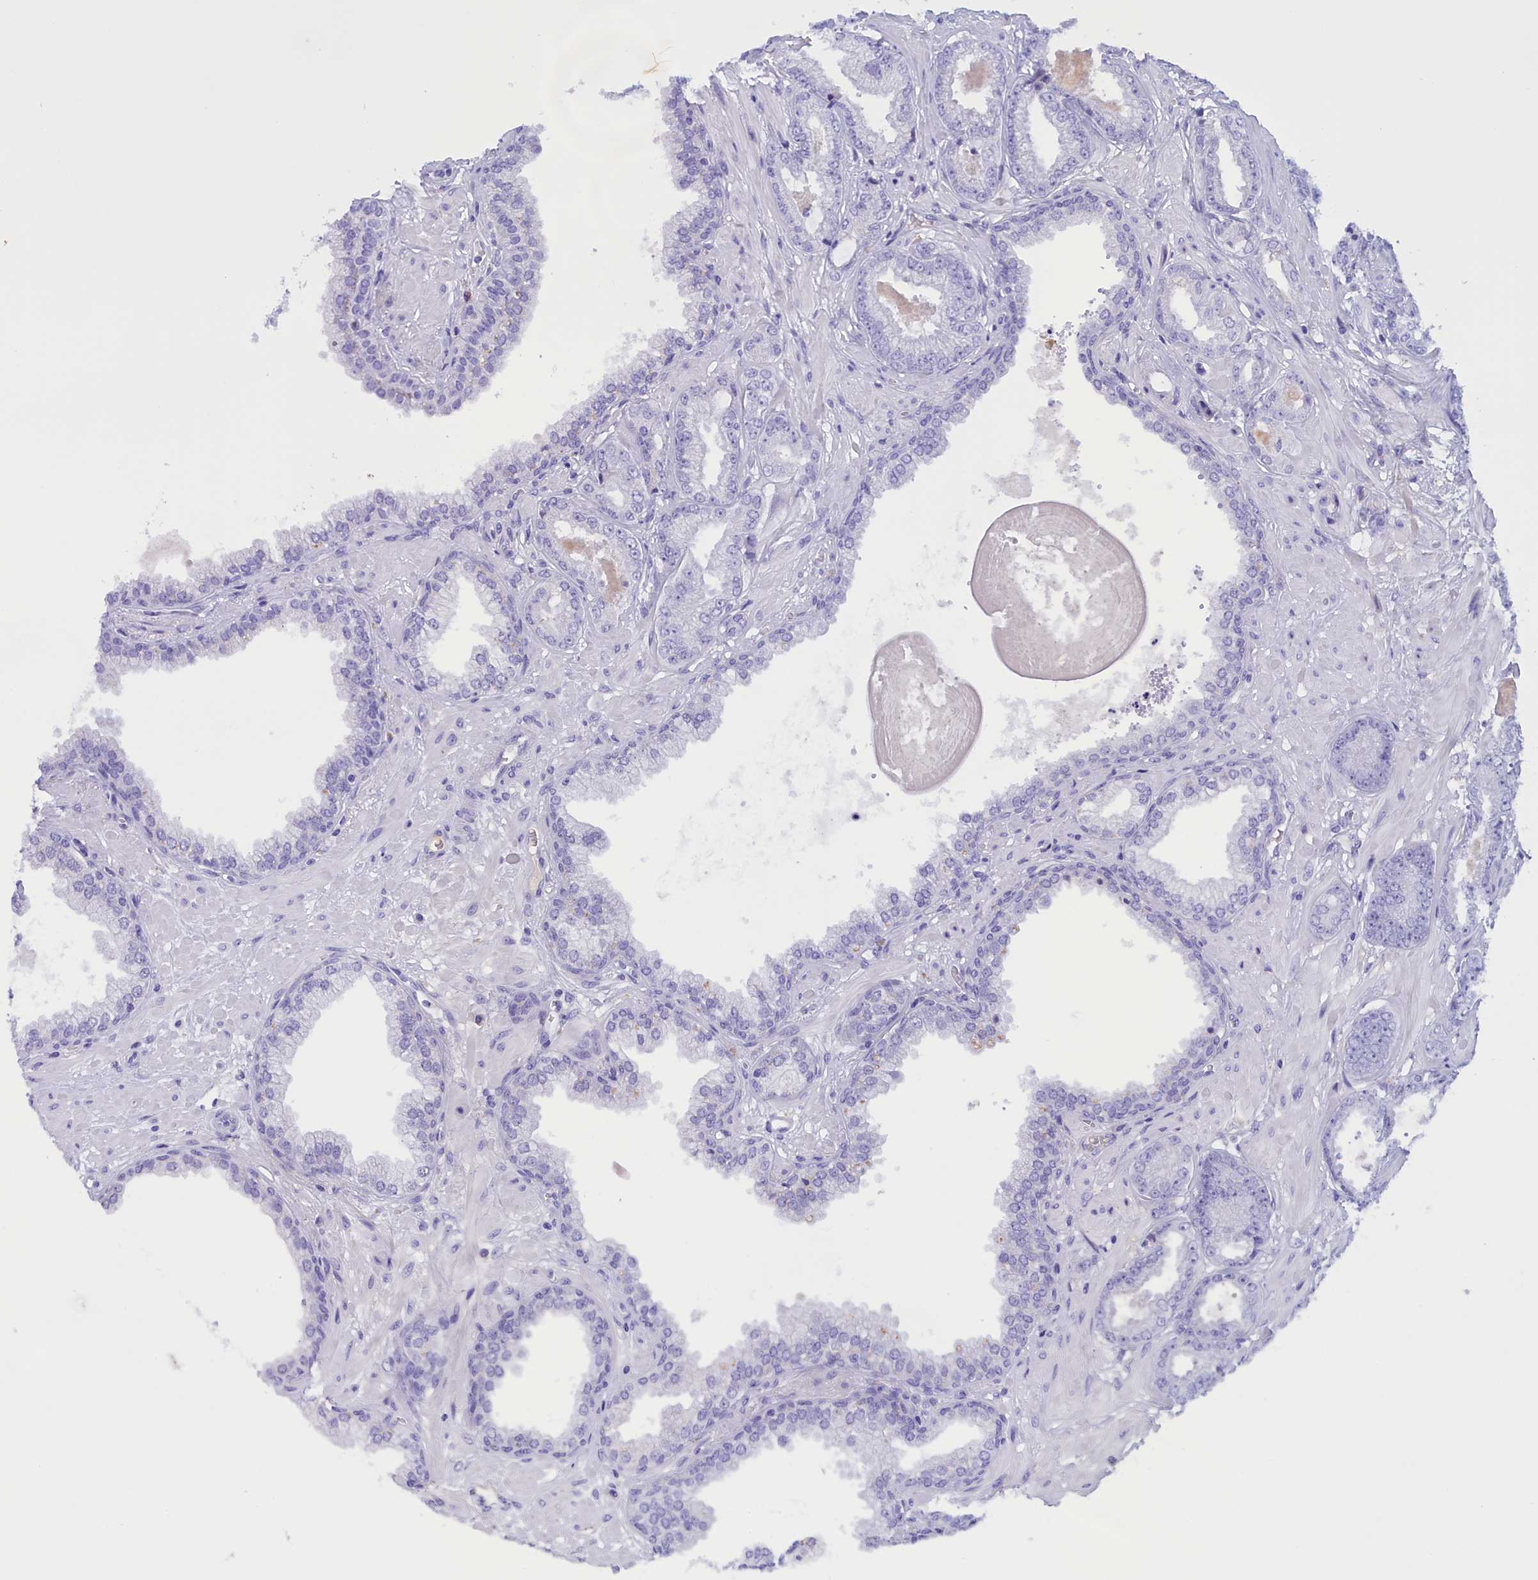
{"staining": {"intensity": "negative", "quantity": "none", "location": "none"}, "tissue": "prostate cancer", "cell_type": "Tumor cells", "image_type": "cancer", "snomed": [{"axis": "morphology", "description": "Adenocarcinoma, Low grade"}, {"axis": "topography", "description": "Prostate"}], "caption": "The micrograph reveals no significant staining in tumor cells of prostate low-grade adenocarcinoma.", "gene": "PROK2", "patient": {"sex": "male", "age": 64}}